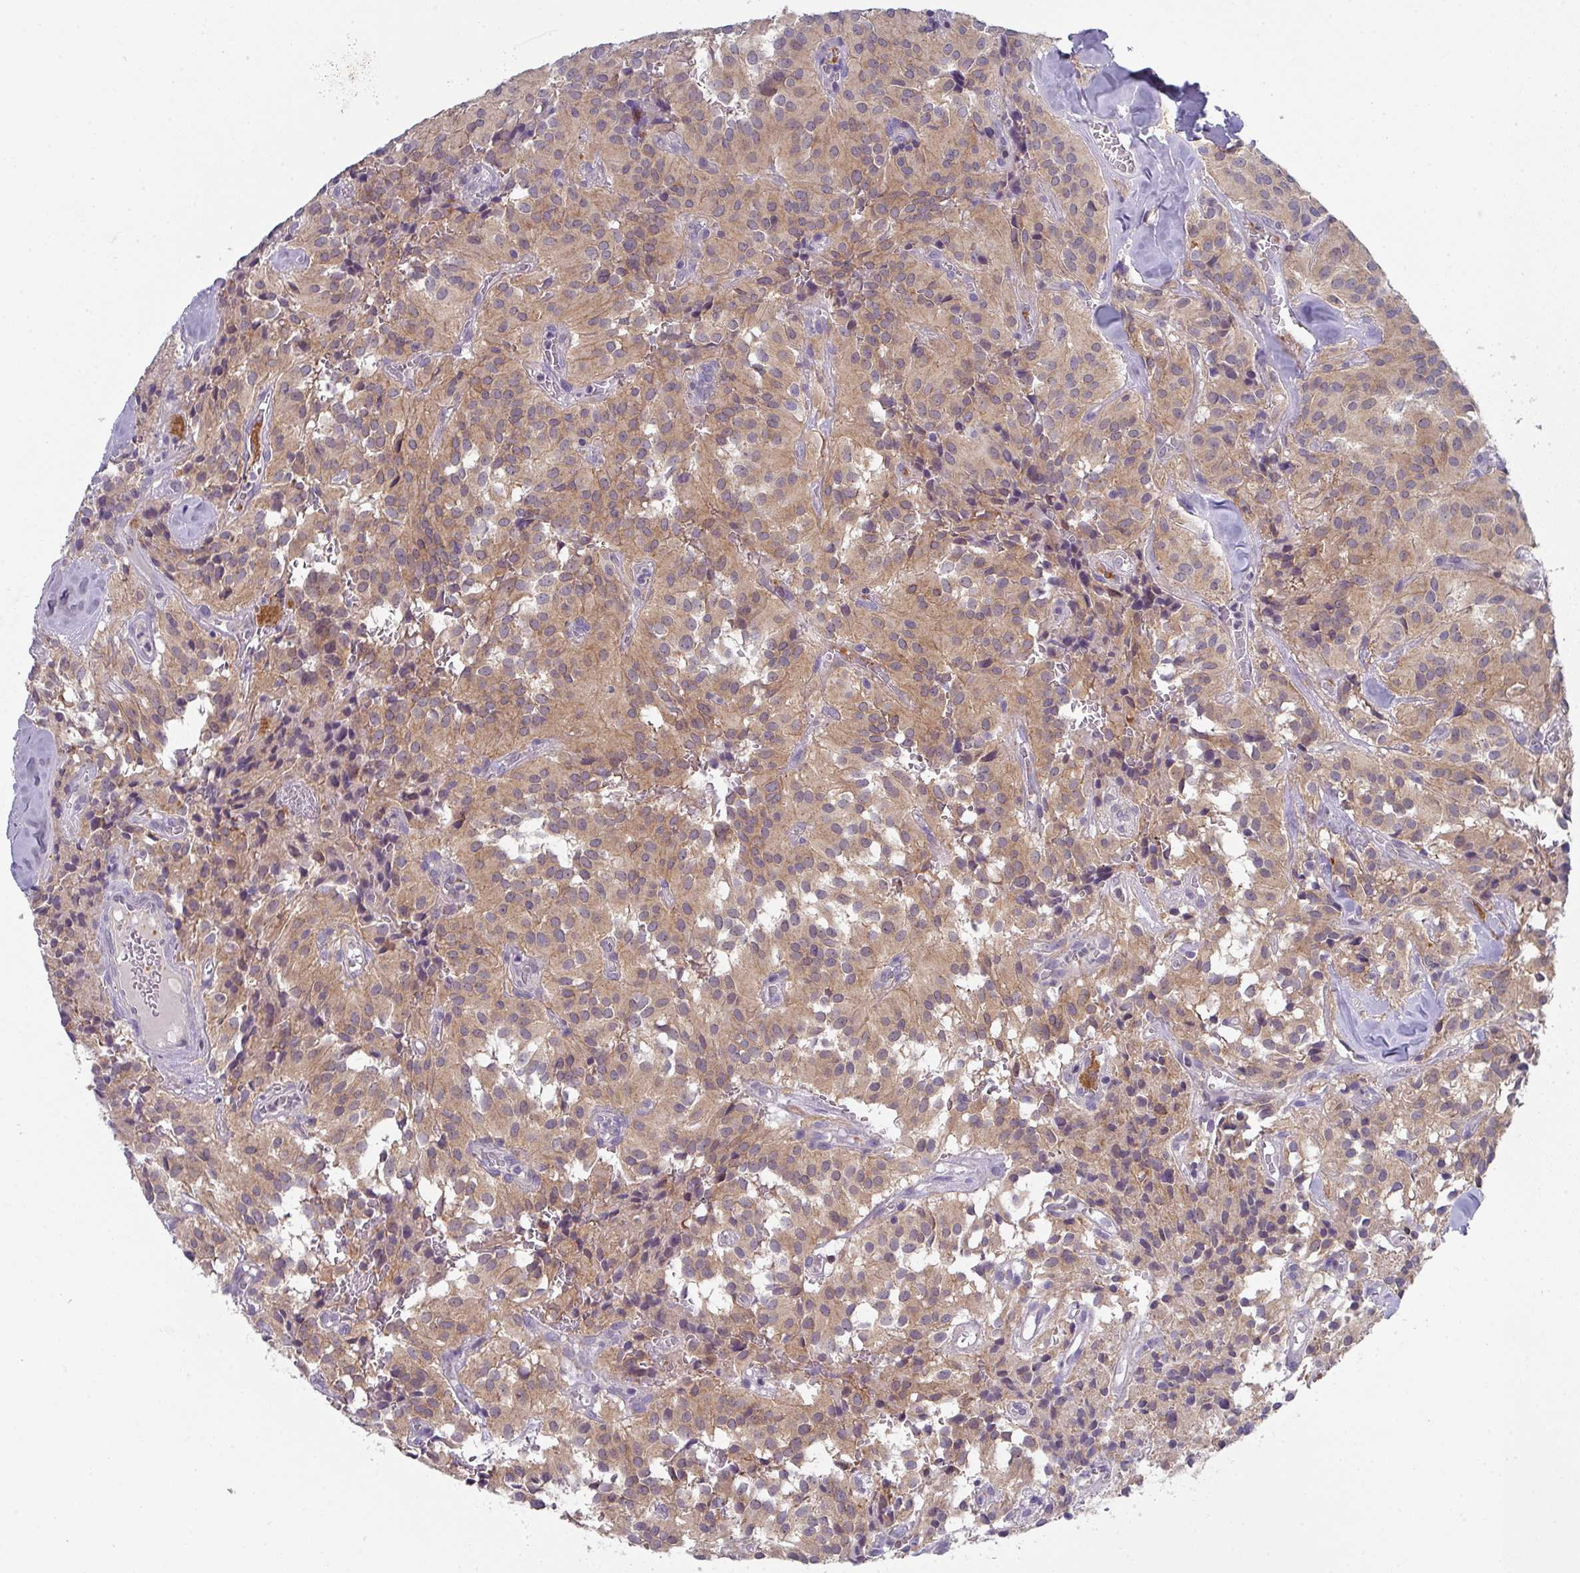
{"staining": {"intensity": "moderate", "quantity": ">75%", "location": "cytoplasmic/membranous"}, "tissue": "glioma", "cell_type": "Tumor cells", "image_type": "cancer", "snomed": [{"axis": "morphology", "description": "Glioma, malignant, Low grade"}, {"axis": "topography", "description": "Brain"}], "caption": "This is a photomicrograph of immunohistochemistry staining of malignant glioma (low-grade), which shows moderate expression in the cytoplasmic/membranous of tumor cells.", "gene": "DCAF12L2", "patient": {"sex": "male", "age": 42}}